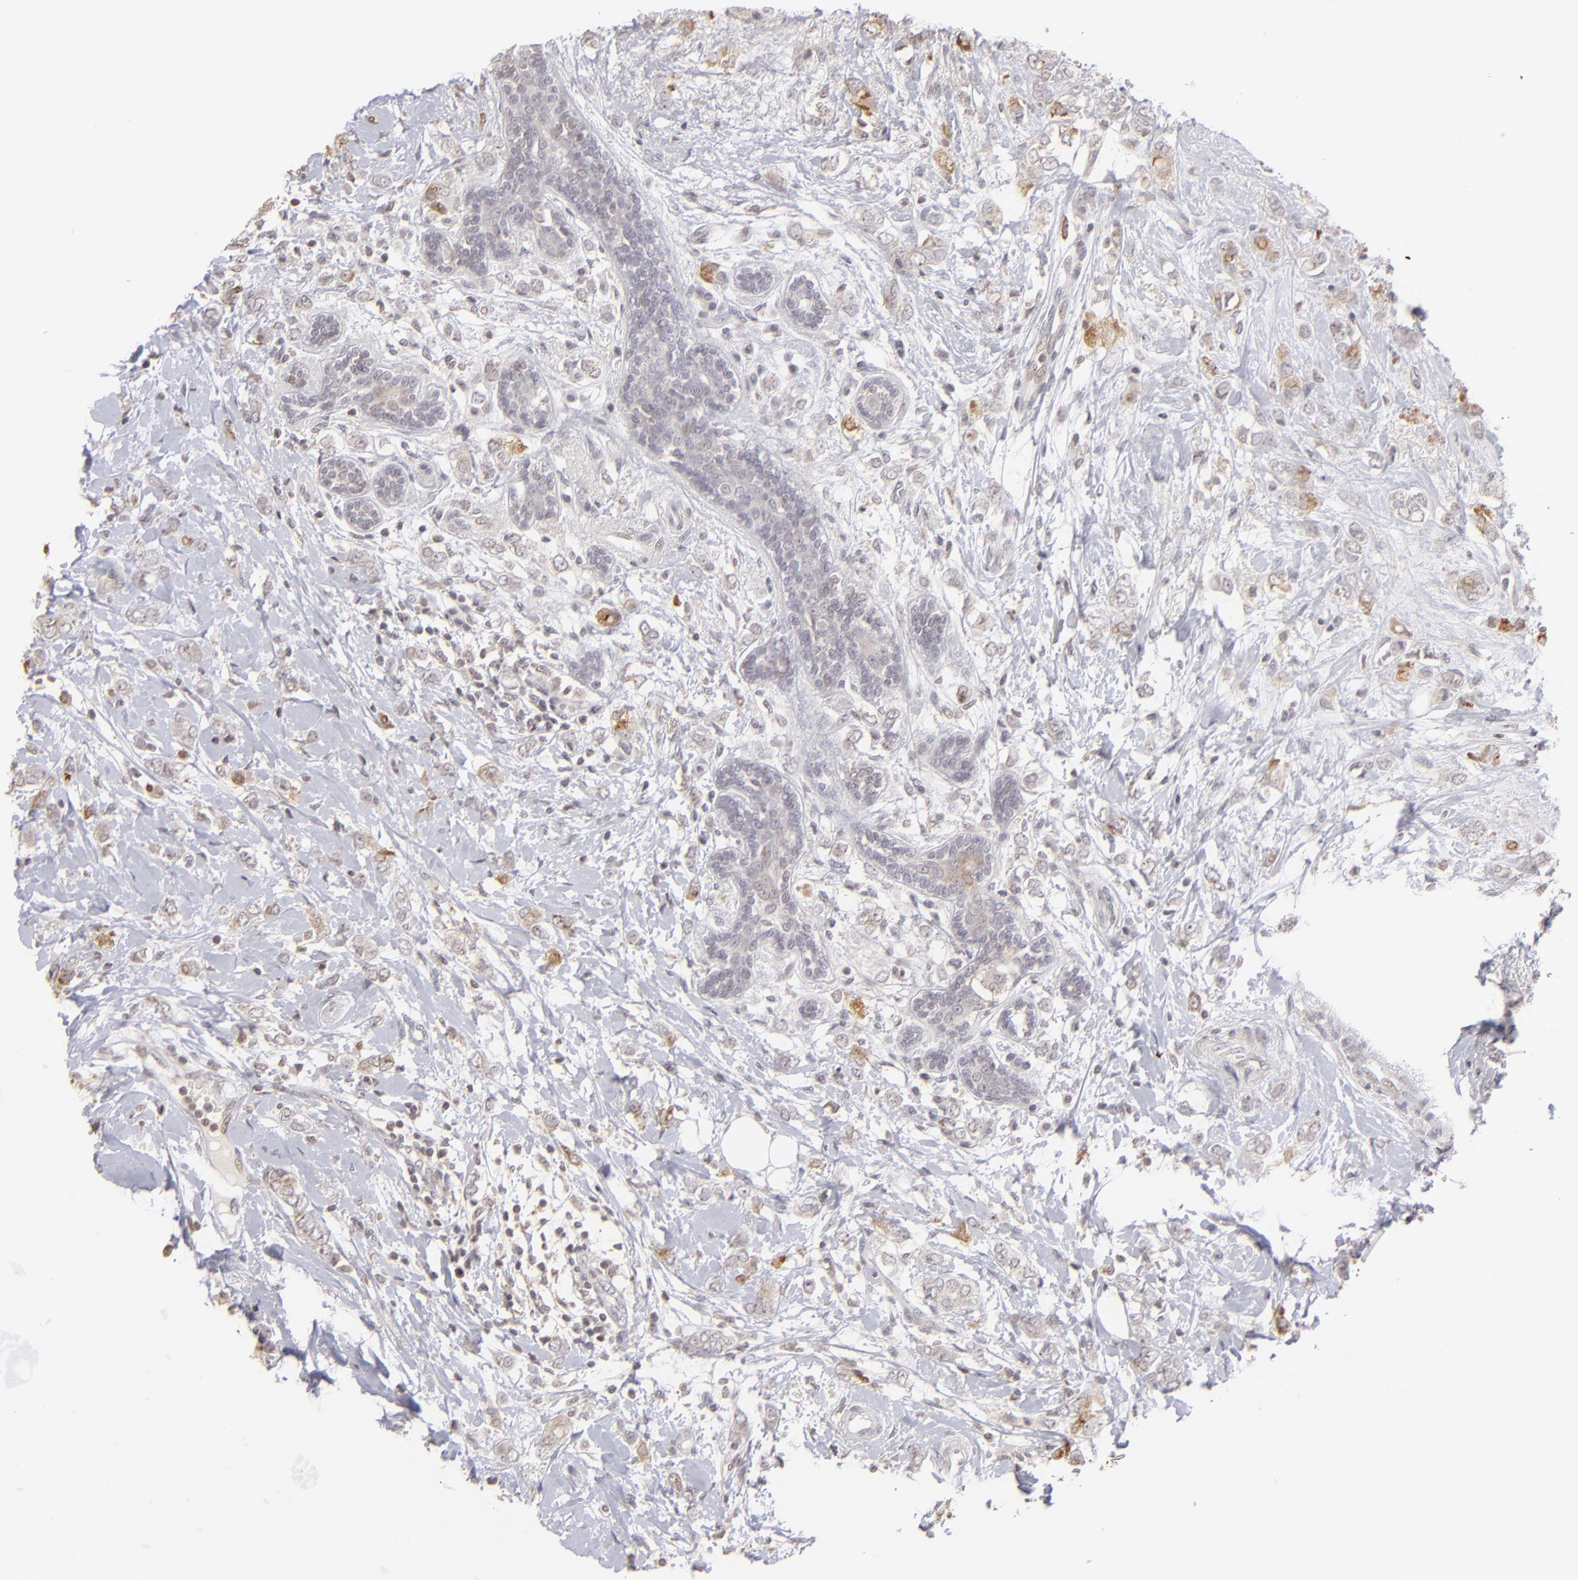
{"staining": {"intensity": "negative", "quantity": "none", "location": "none"}, "tissue": "breast cancer", "cell_type": "Tumor cells", "image_type": "cancer", "snomed": [{"axis": "morphology", "description": "Normal tissue, NOS"}, {"axis": "morphology", "description": "Lobular carcinoma"}, {"axis": "topography", "description": "Breast"}], "caption": "There is no significant expression in tumor cells of breast lobular carcinoma.", "gene": "CLDN2", "patient": {"sex": "female", "age": 47}}